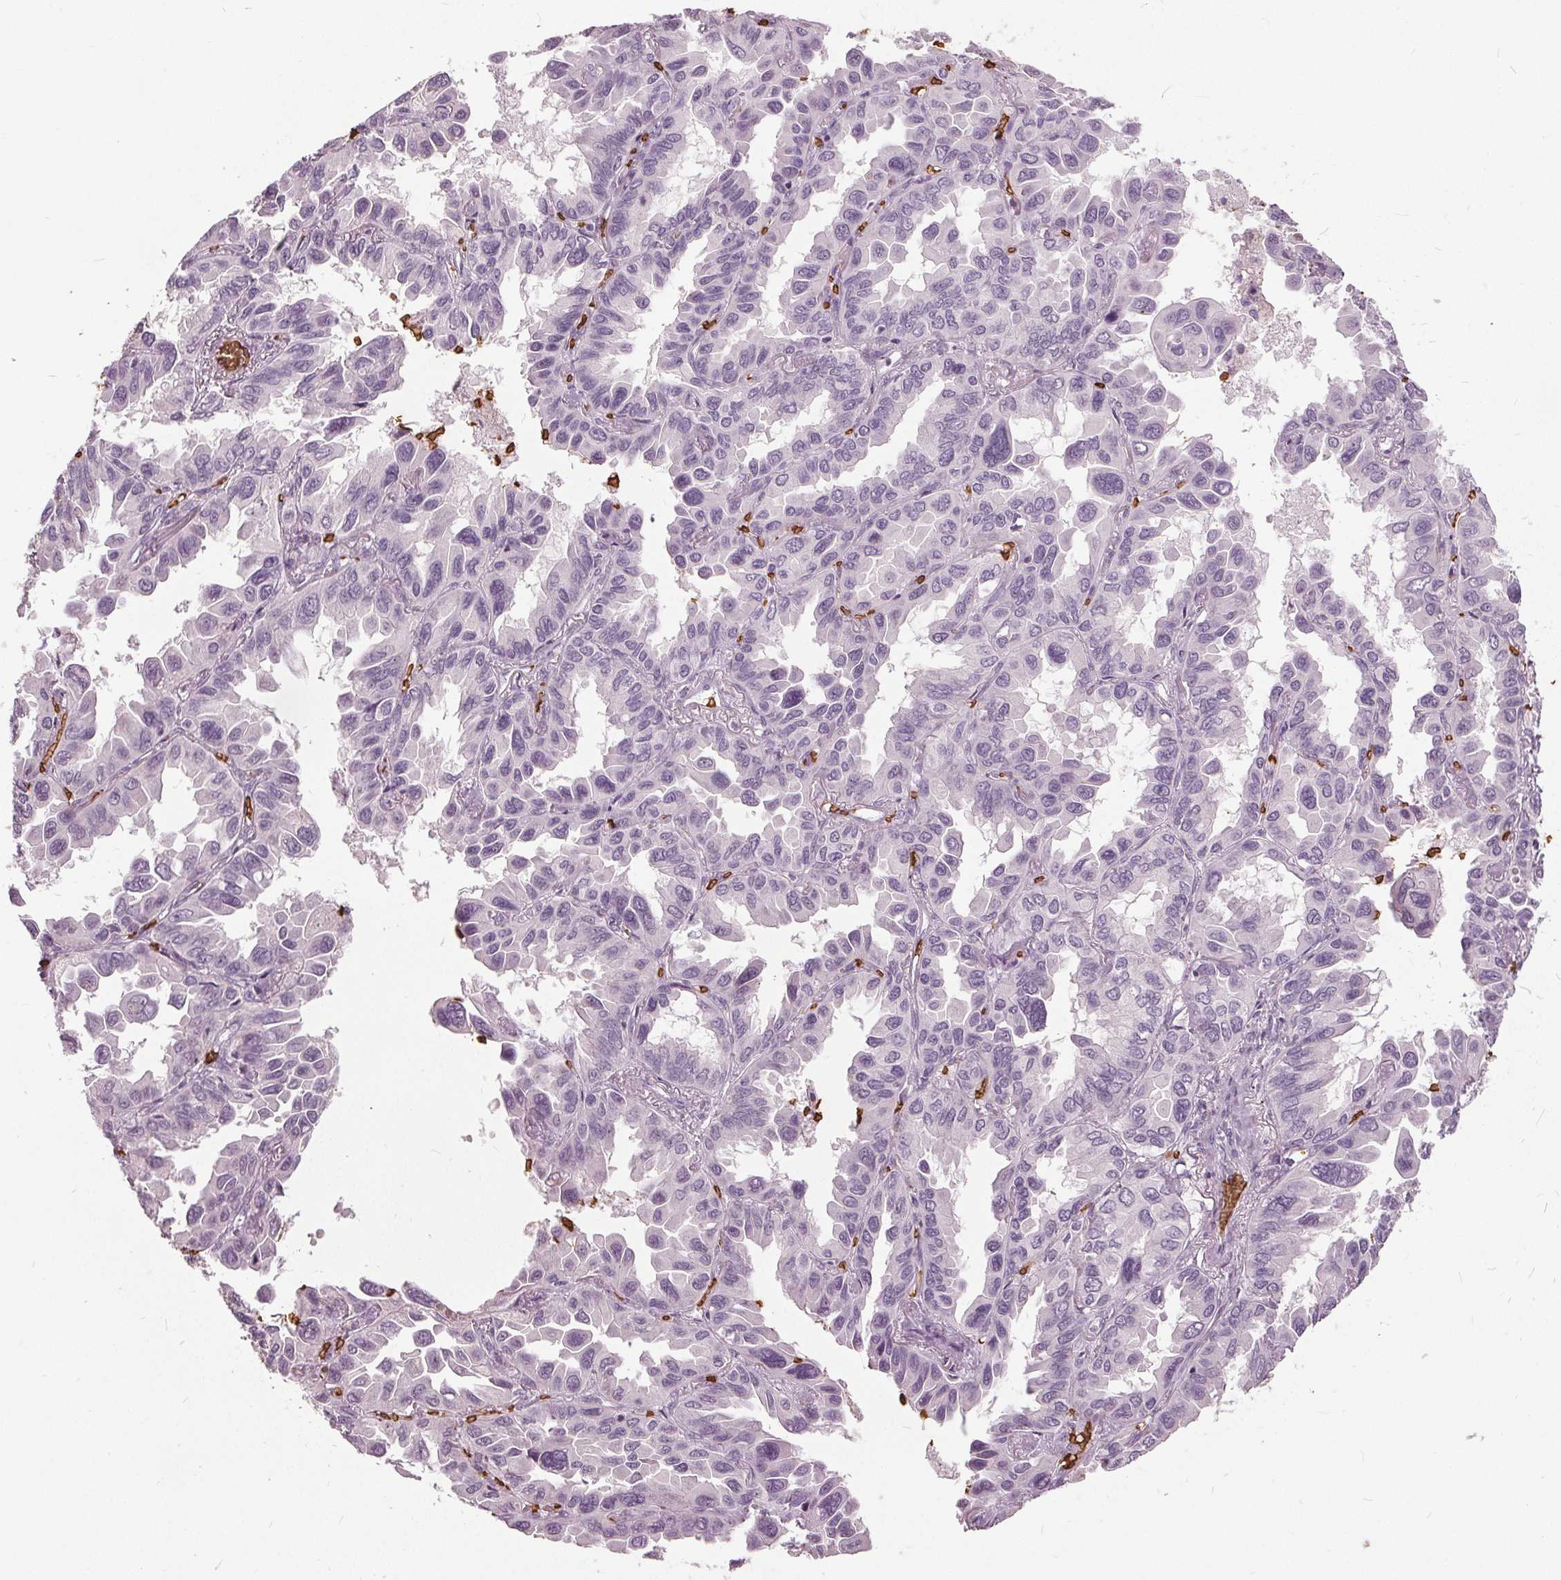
{"staining": {"intensity": "negative", "quantity": "none", "location": "none"}, "tissue": "lung cancer", "cell_type": "Tumor cells", "image_type": "cancer", "snomed": [{"axis": "morphology", "description": "Adenocarcinoma, NOS"}, {"axis": "topography", "description": "Lung"}], "caption": "DAB immunohistochemical staining of human lung adenocarcinoma demonstrates no significant positivity in tumor cells.", "gene": "SLC4A1", "patient": {"sex": "male", "age": 64}}